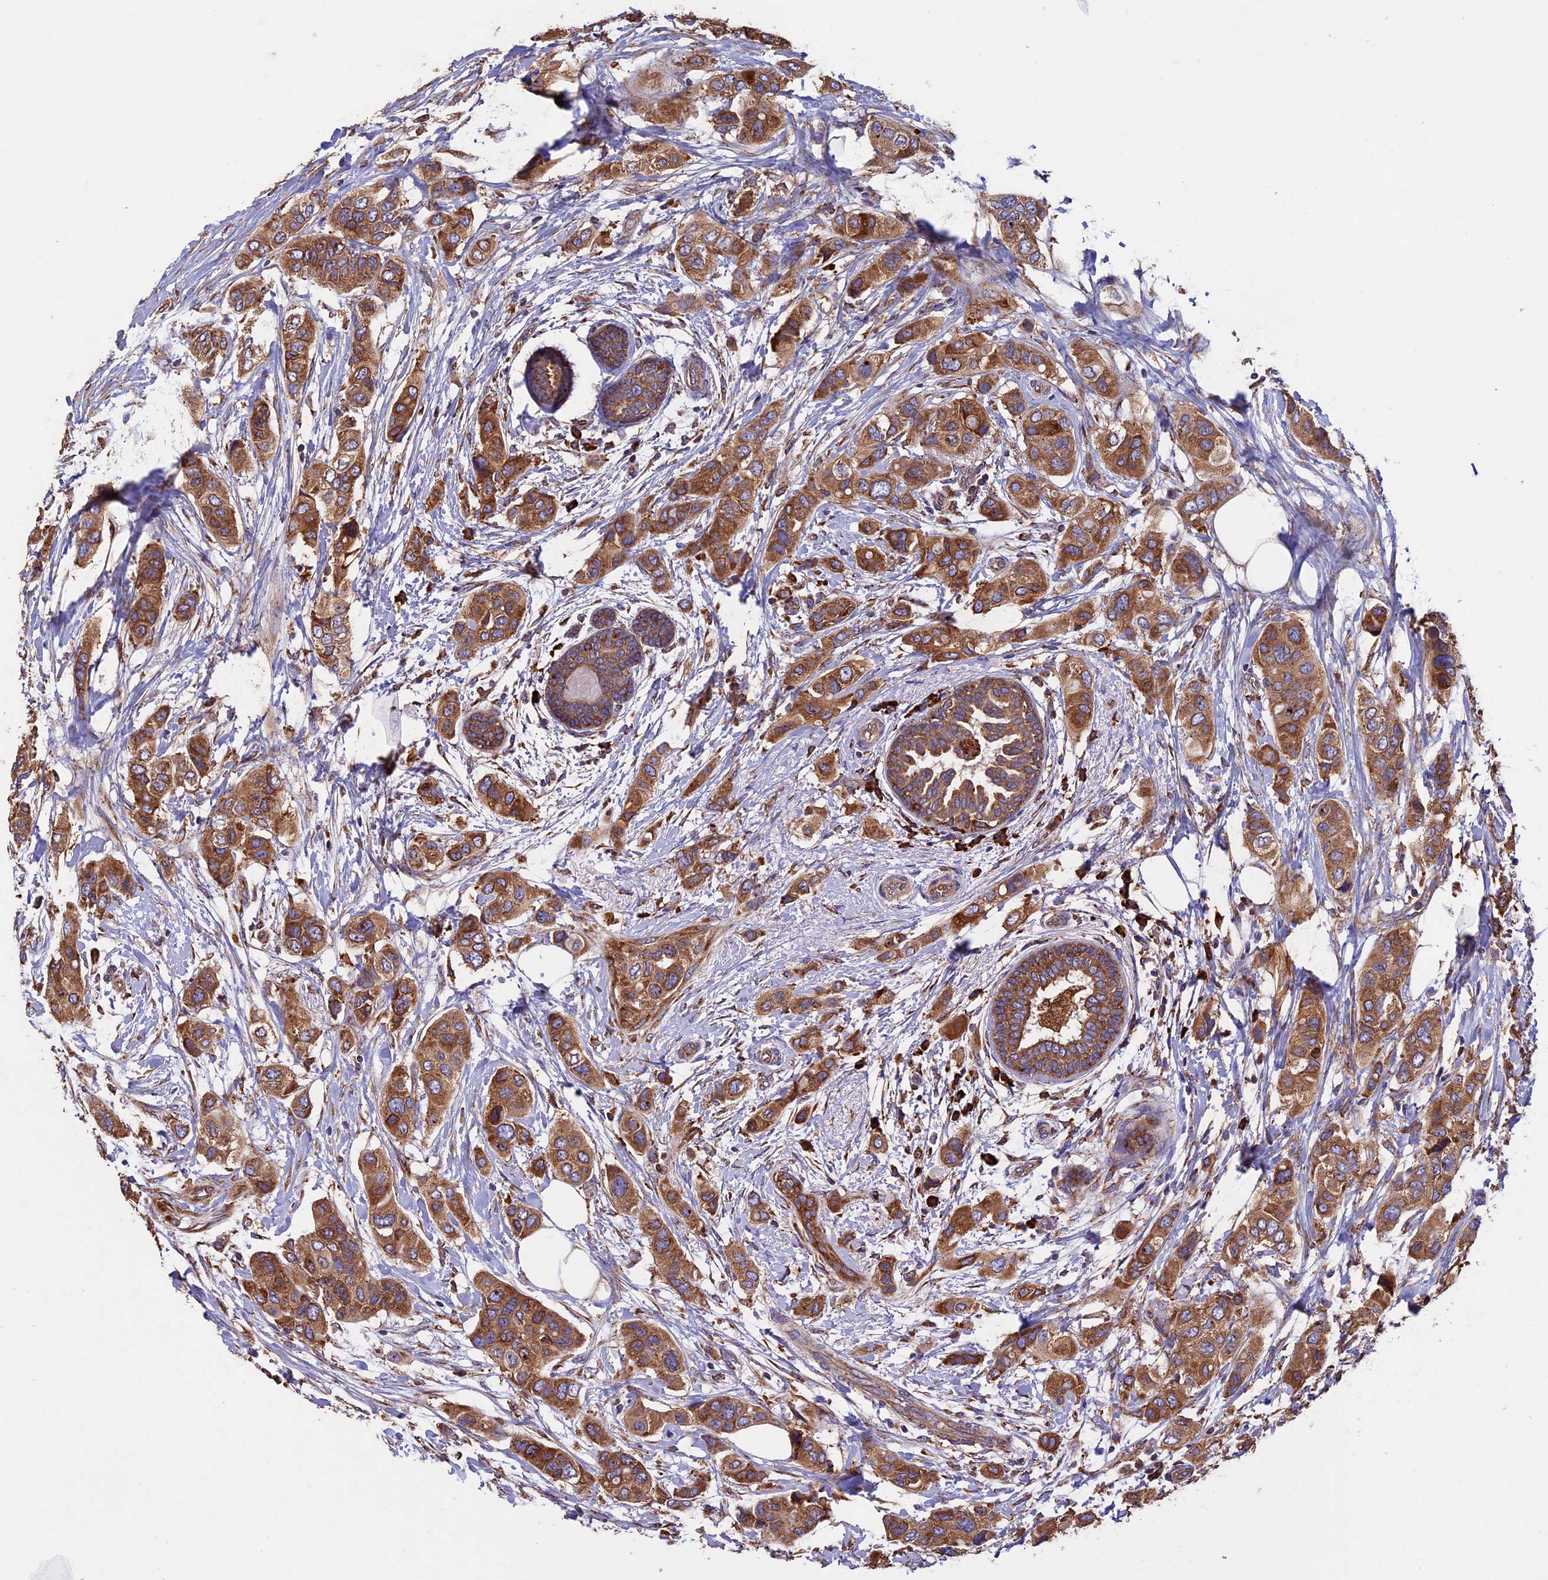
{"staining": {"intensity": "moderate", "quantity": ">75%", "location": "cytoplasmic/membranous"}, "tissue": "breast cancer", "cell_type": "Tumor cells", "image_type": "cancer", "snomed": [{"axis": "morphology", "description": "Lobular carcinoma"}, {"axis": "topography", "description": "Breast"}], "caption": "DAB immunohistochemical staining of breast cancer (lobular carcinoma) displays moderate cytoplasmic/membranous protein positivity in about >75% of tumor cells.", "gene": "BTBD3", "patient": {"sex": "female", "age": 51}}